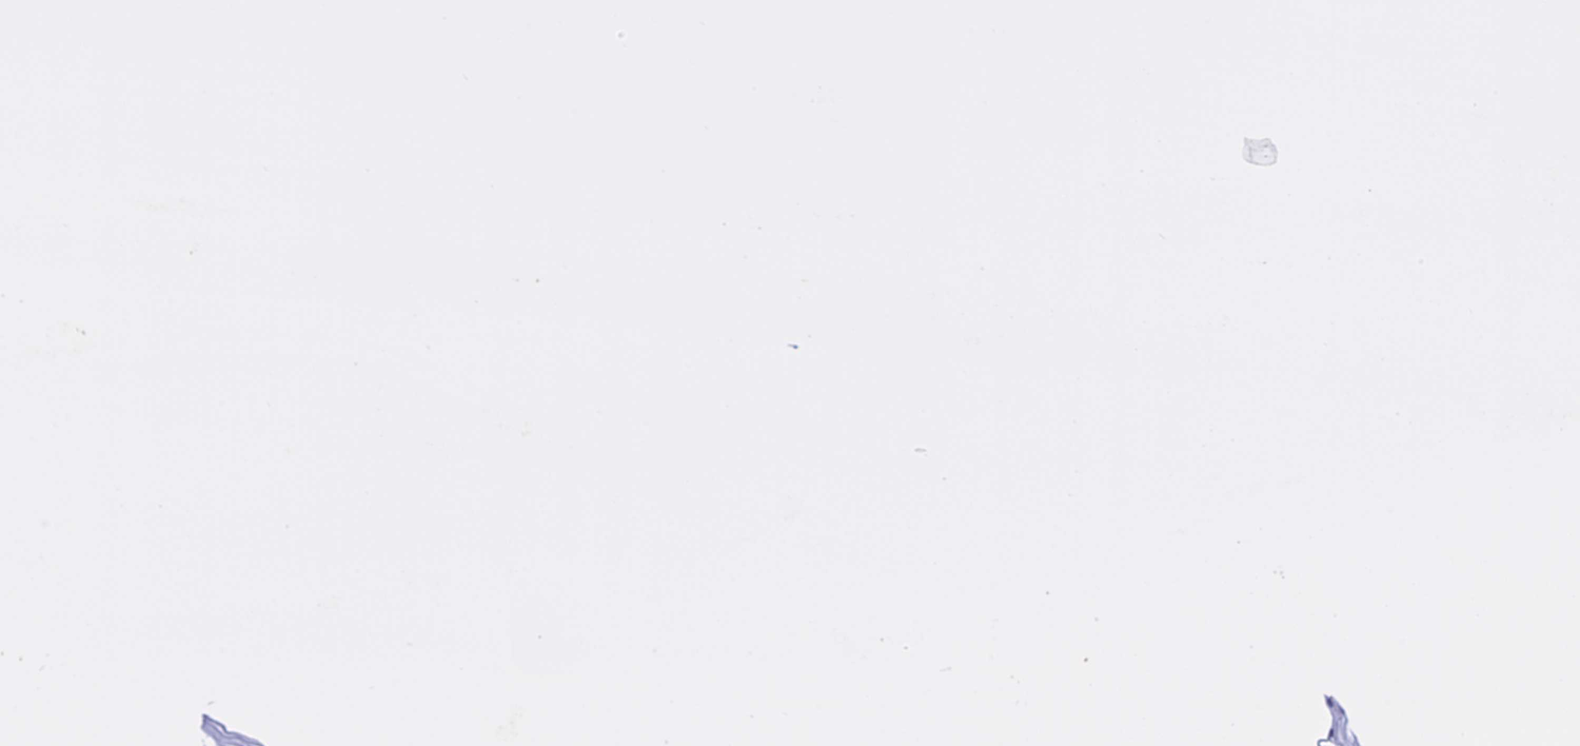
{"staining": {"intensity": "negative", "quantity": "none", "location": "none"}, "tissue": "vagina", "cell_type": "Squamous epithelial cells", "image_type": "normal", "snomed": [{"axis": "morphology", "description": "Normal tissue, NOS"}, {"axis": "topography", "description": "Vagina"}, {"axis": "topography", "description": "Cervix"}], "caption": "Immunohistochemistry image of unremarkable human vagina stained for a protein (brown), which displays no positivity in squamous epithelial cells.", "gene": "LHFPL2", "patient": {"sex": "female", "age": 40}}